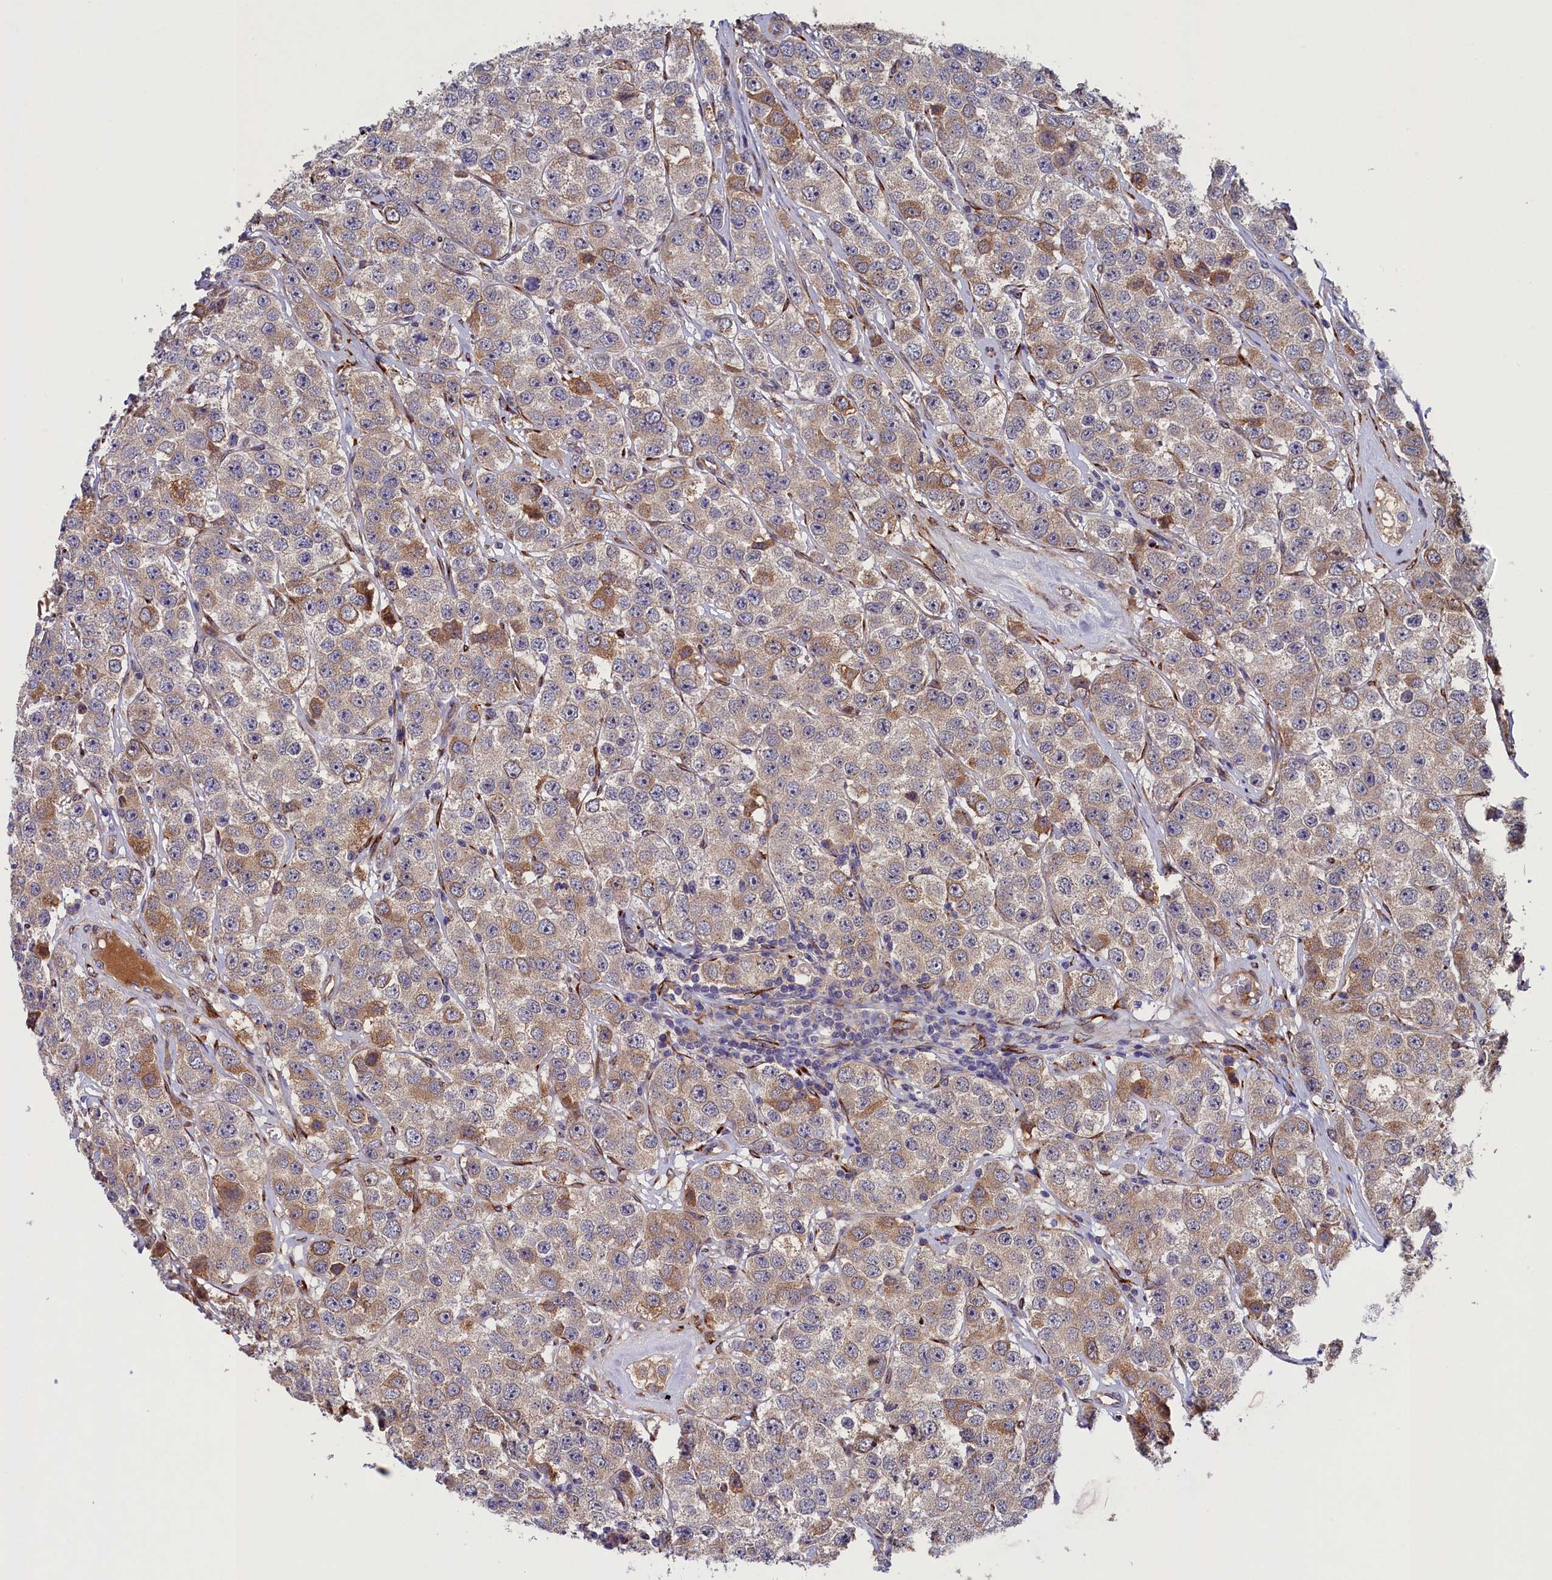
{"staining": {"intensity": "weak", "quantity": "25%-75%", "location": "cytoplasmic/membranous"}, "tissue": "testis cancer", "cell_type": "Tumor cells", "image_type": "cancer", "snomed": [{"axis": "morphology", "description": "Seminoma, NOS"}, {"axis": "topography", "description": "Testis"}], "caption": "Human testis cancer stained with a brown dye demonstrates weak cytoplasmic/membranous positive expression in approximately 25%-75% of tumor cells.", "gene": "ARRDC4", "patient": {"sex": "male", "age": 28}}